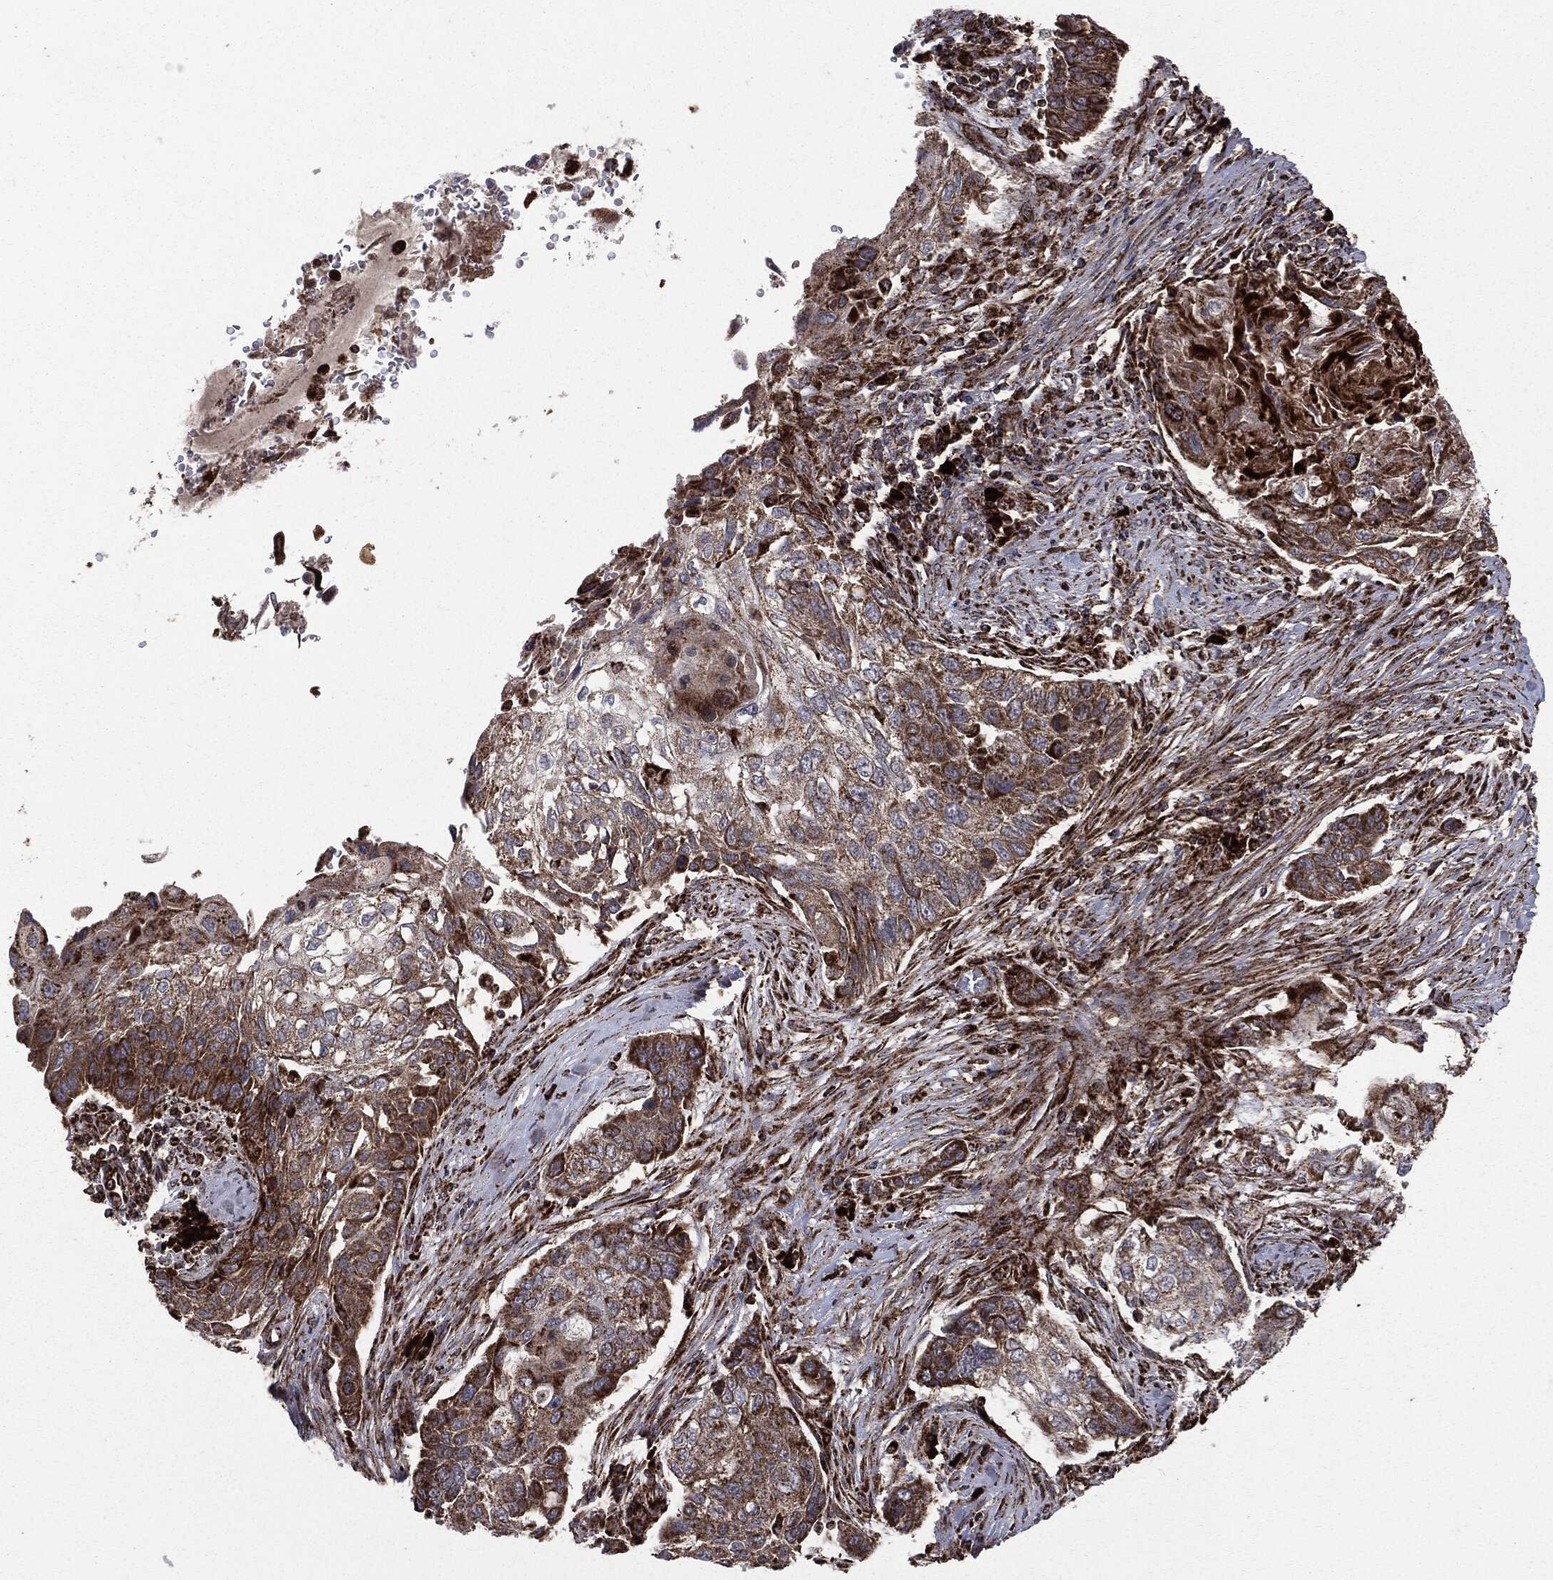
{"staining": {"intensity": "moderate", "quantity": "25%-75%", "location": "cytoplasmic/membranous"}, "tissue": "lung cancer", "cell_type": "Tumor cells", "image_type": "cancer", "snomed": [{"axis": "morphology", "description": "Normal tissue, NOS"}, {"axis": "morphology", "description": "Squamous cell carcinoma, NOS"}, {"axis": "topography", "description": "Bronchus"}, {"axis": "topography", "description": "Lung"}], "caption": "An image of human squamous cell carcinoma (lung) stained for a protein reveals moderate cytoplasmic/membranous brown staining in tumor cells. The staining is performed using DAB (3,3'-diaminobenzidine) brown chromogen to label protein expression. The nuclei are counter-stained blue using hematoxylin.", "gene": "MAP2K1", "patient": {"sex": "male", "age": 69}}